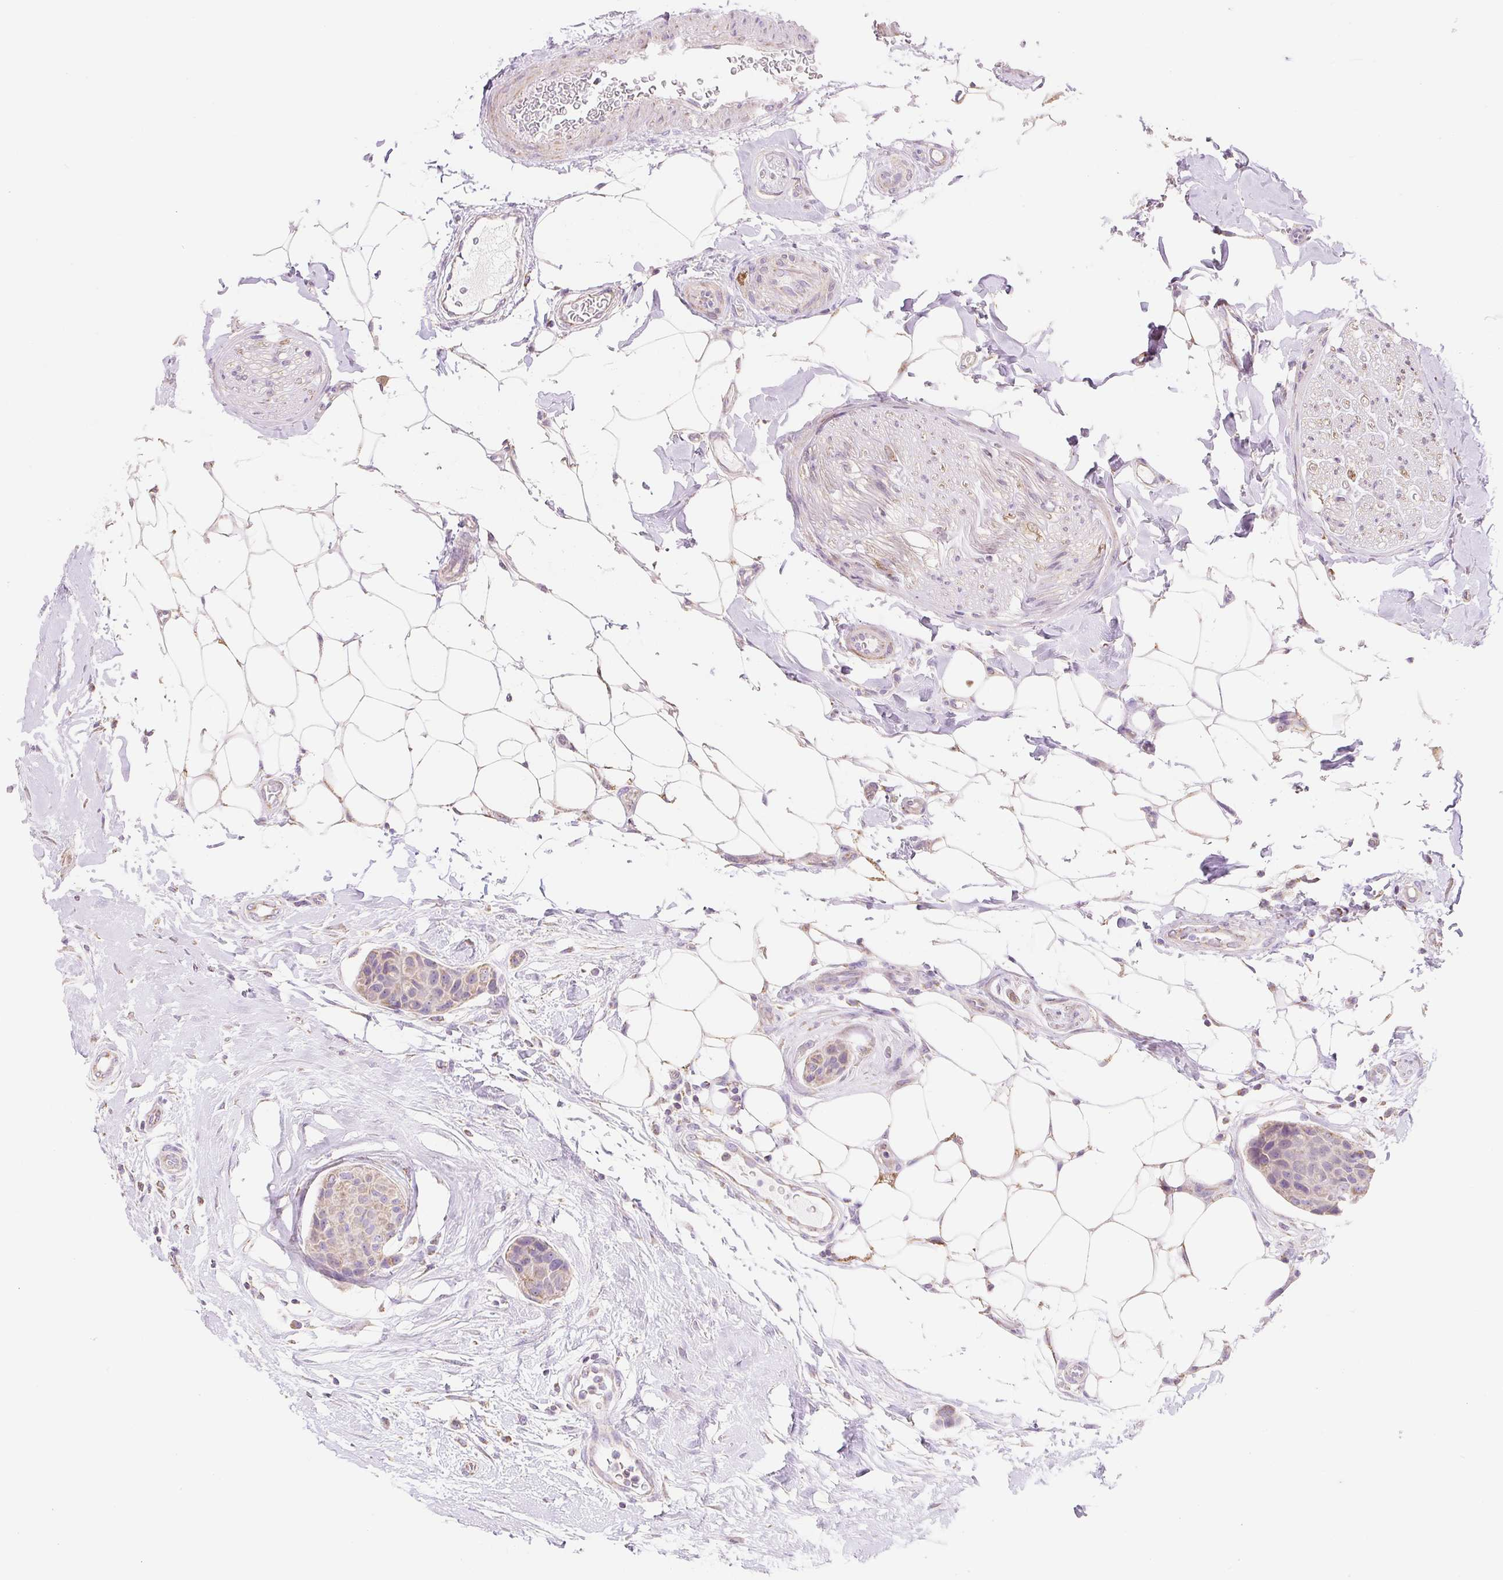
{"staining": {"intensity": "weak", "quantity": "25%-75%", "location": "cytoplasmic/membranous"}, "tissue": "breast cancer", "cell_type": "Tumor cells", "image_type": "cancer", "snomed": [{"axis": "morphology", "description": "Duct carcinoma"}, {"axis": "topography", "description": "Breast"}, {"axis": "topography", "description": "Lymph node"}], "caption": "Infiltrating ductal carcinoma (breast) tissue demonstrates weak cytoplasmic/membranous staining in about 25%-75% of tumor cells, visualized by immunohistochemistry.", "gene": "DHX35", "patient": {"sex": "female", "age": 80}}